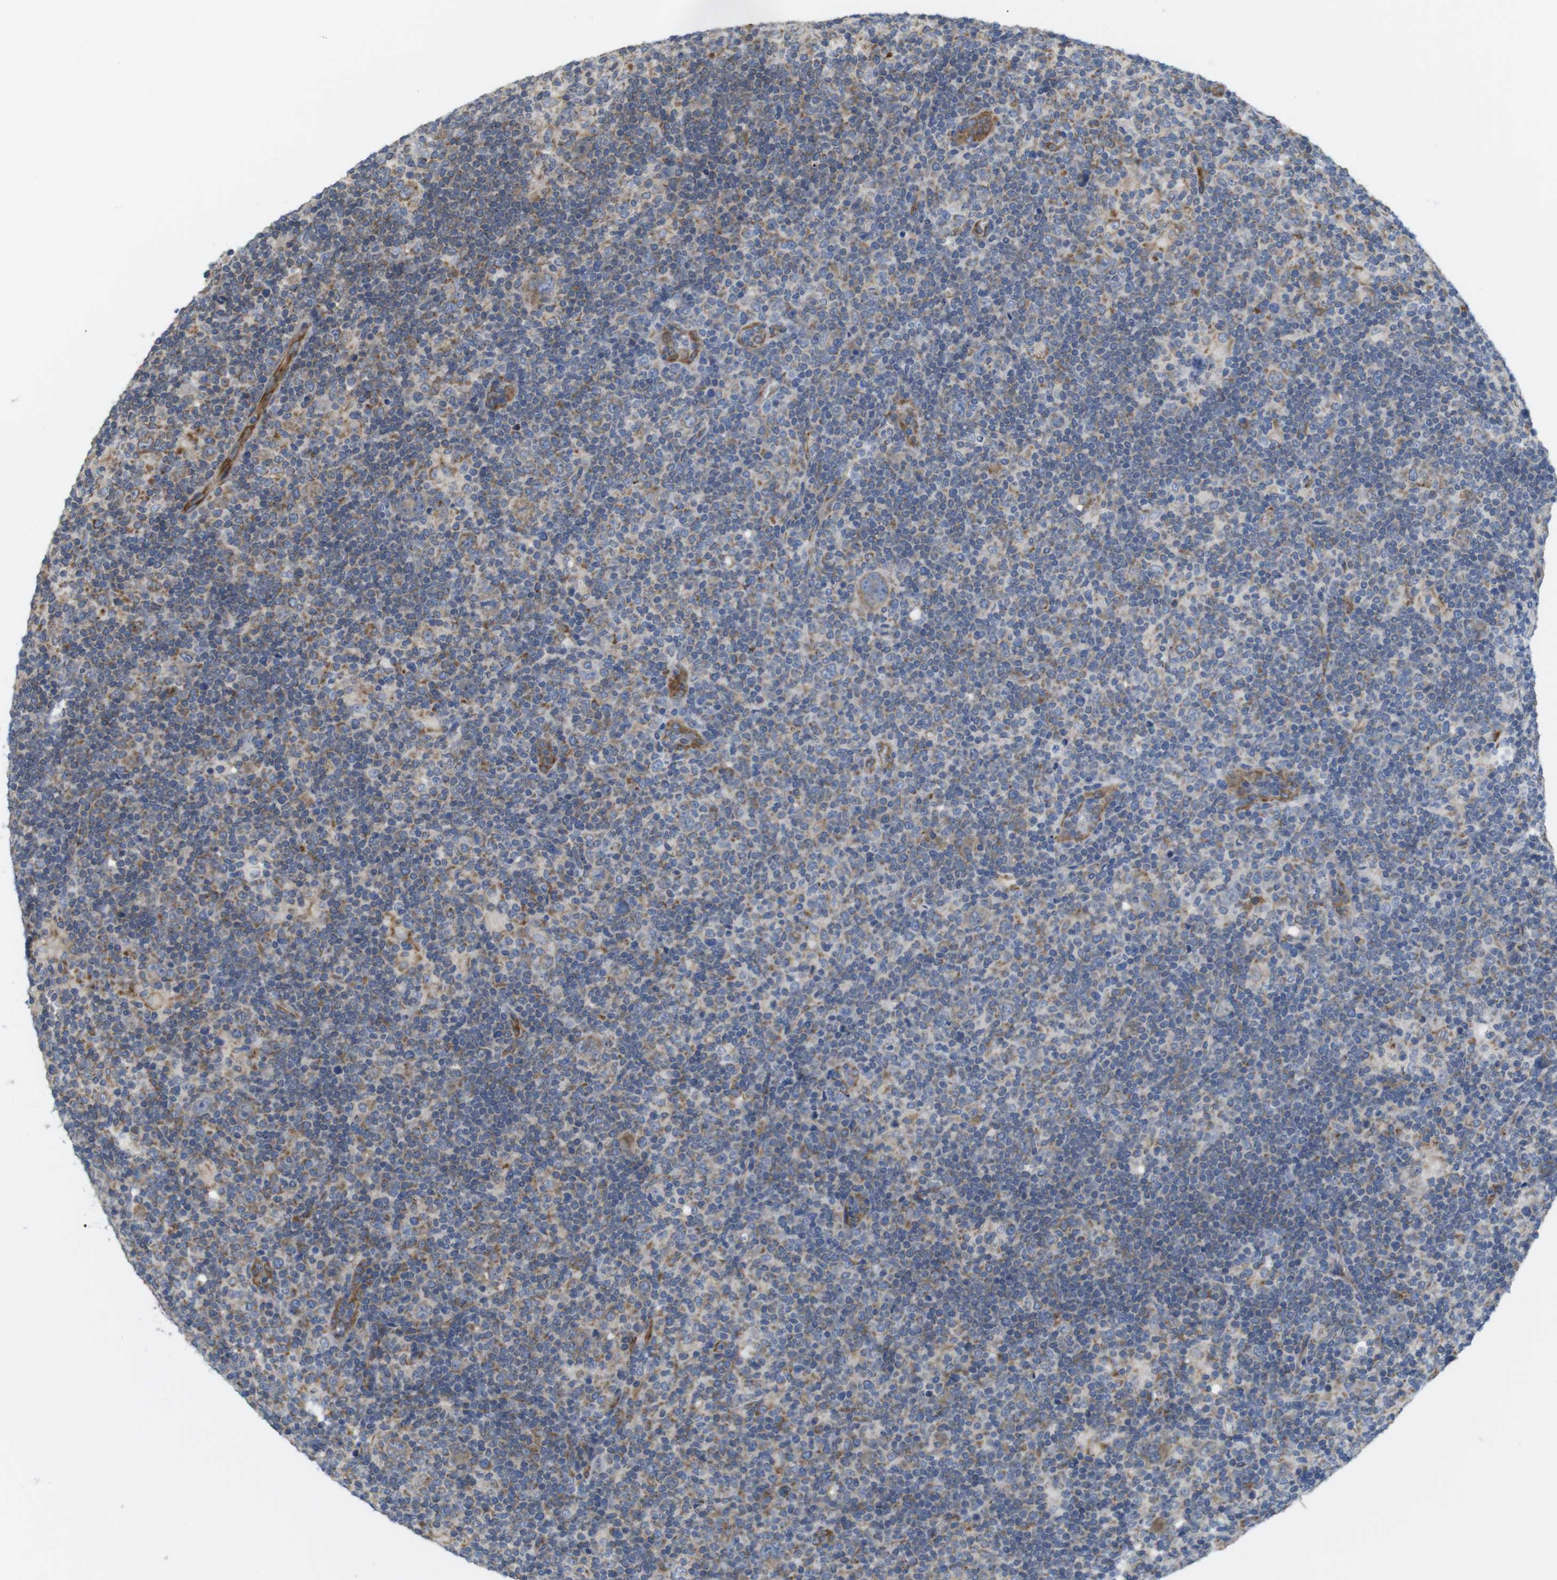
{"staining": {"intensity": "moderate", "quantity": "25%-75%", "location": "cytoplasmic/membranous"}, "tissue": "lymphoma", "cell_type": "Tumor cells", "image_type": "cancer", "snomed": [{"axis": "morphology", "description": "Hodgkin's disease, NOS"}, {"axis": "topography", "description": "Lymph node"}], "caption": "Immunohistochemistry (DAB (3,3'-diaminobenzidine)) staining of lymphoma displays moderate cytoplasmic/membranous protein staining in about 25%-75% of tumor cells. The staining was performed using DAB, with brown indicating positive protein expression. Nuclei are stained blue with hematoxylin.", "gene": "PCNX2", "patient": {"sex": "female", "age": 57}}